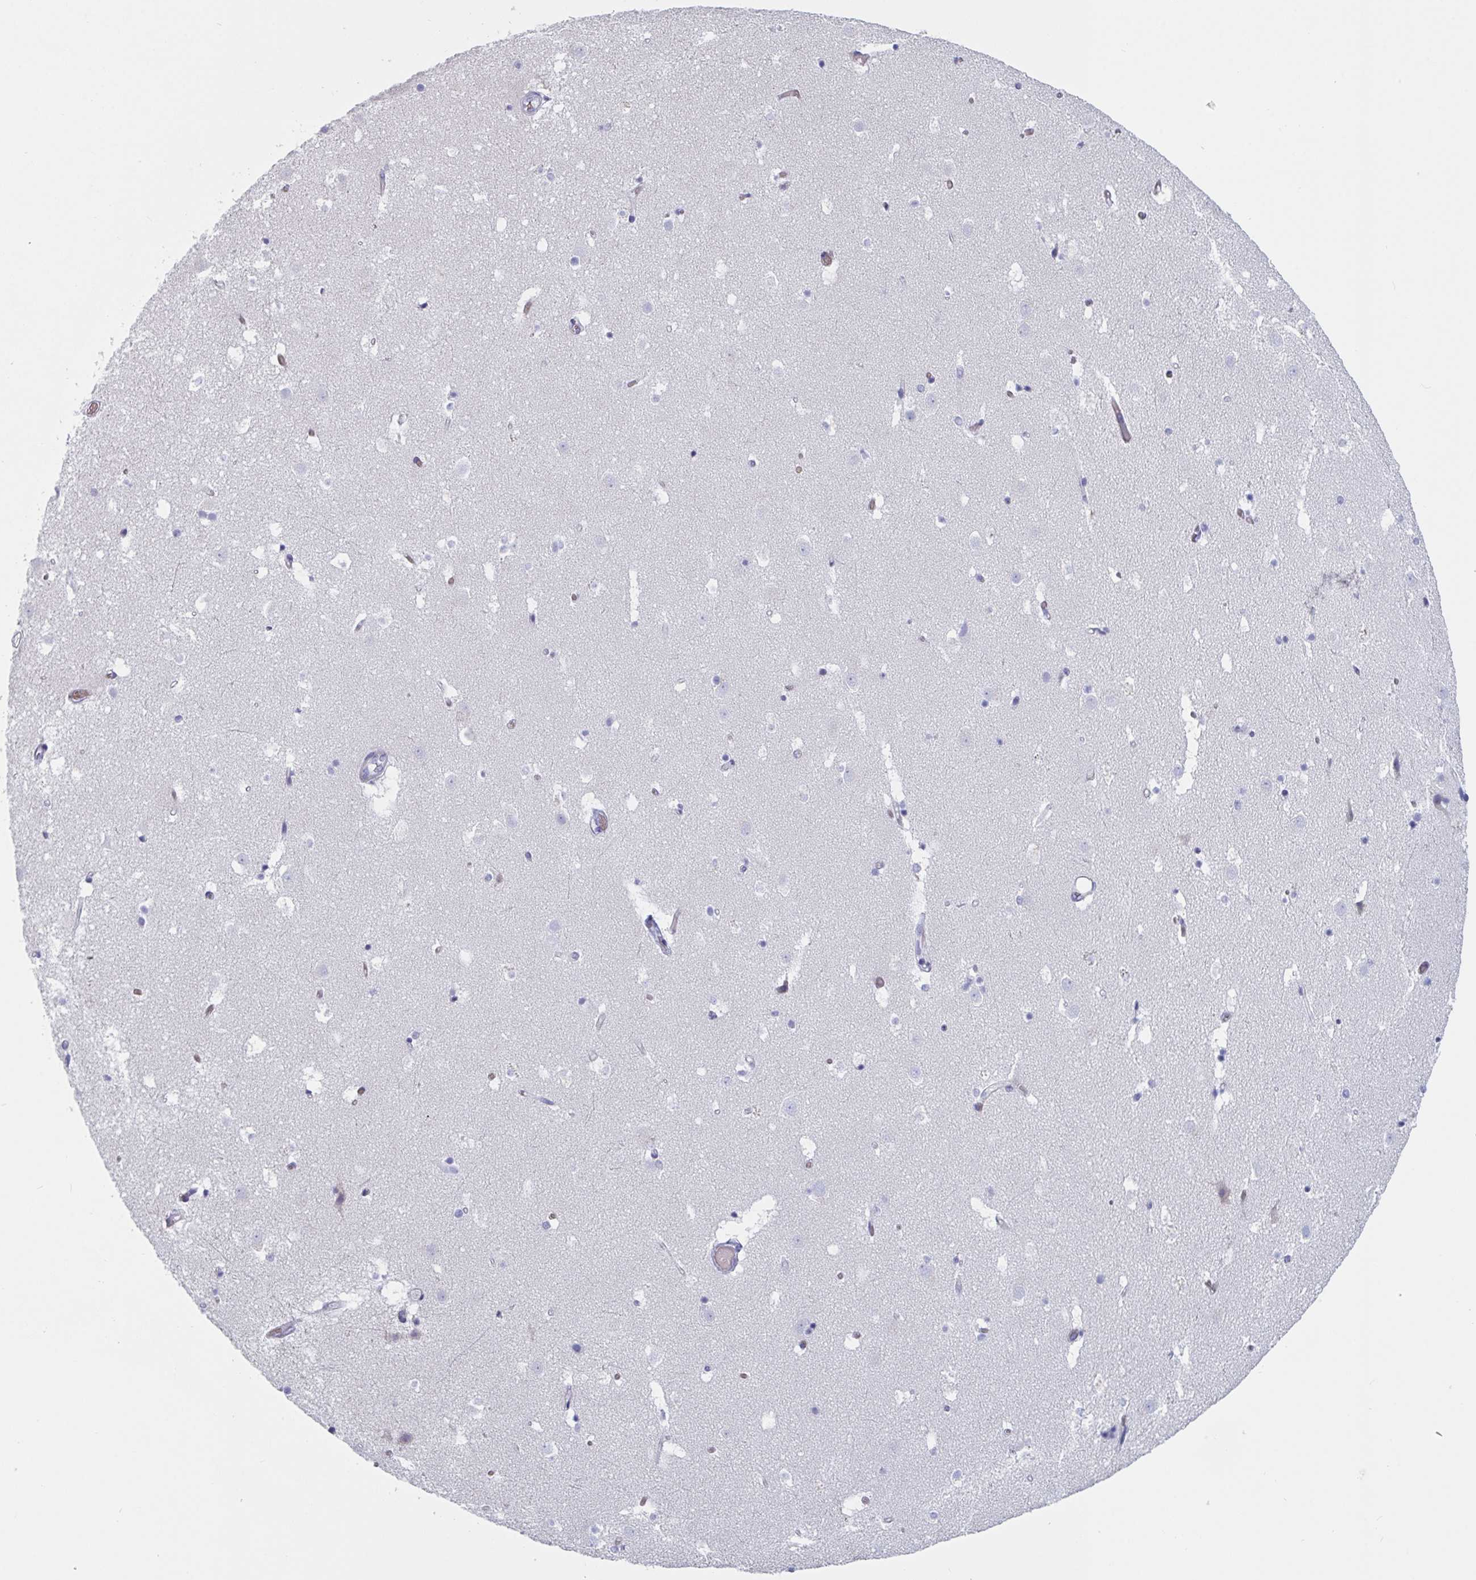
{"staining": {"intensity": "negative", "quantity": "none", "location": "none"}, "tissue": "caudate", "cell_type": "Glial cells", "image_type": "normal", "snomed": [{"axis": "morphology", "description": "Normal tissue, NOS"}, {"axis": "topography", "description": "Lateral ventricle wall"}], "caption": "Immunohistochemistry (IHC) micrograph of benign caudate: human caudate stained with DAB (3,3'-diaminobenzidine) shows no significant protein expression in glial cells. (DAB (3,3'-diaminobenzidine) immunohistochemistry (IHC) with hematoxylin counter stain).", "gene": "DPEP3", "patient": {"sex": "male", "age": 37}}